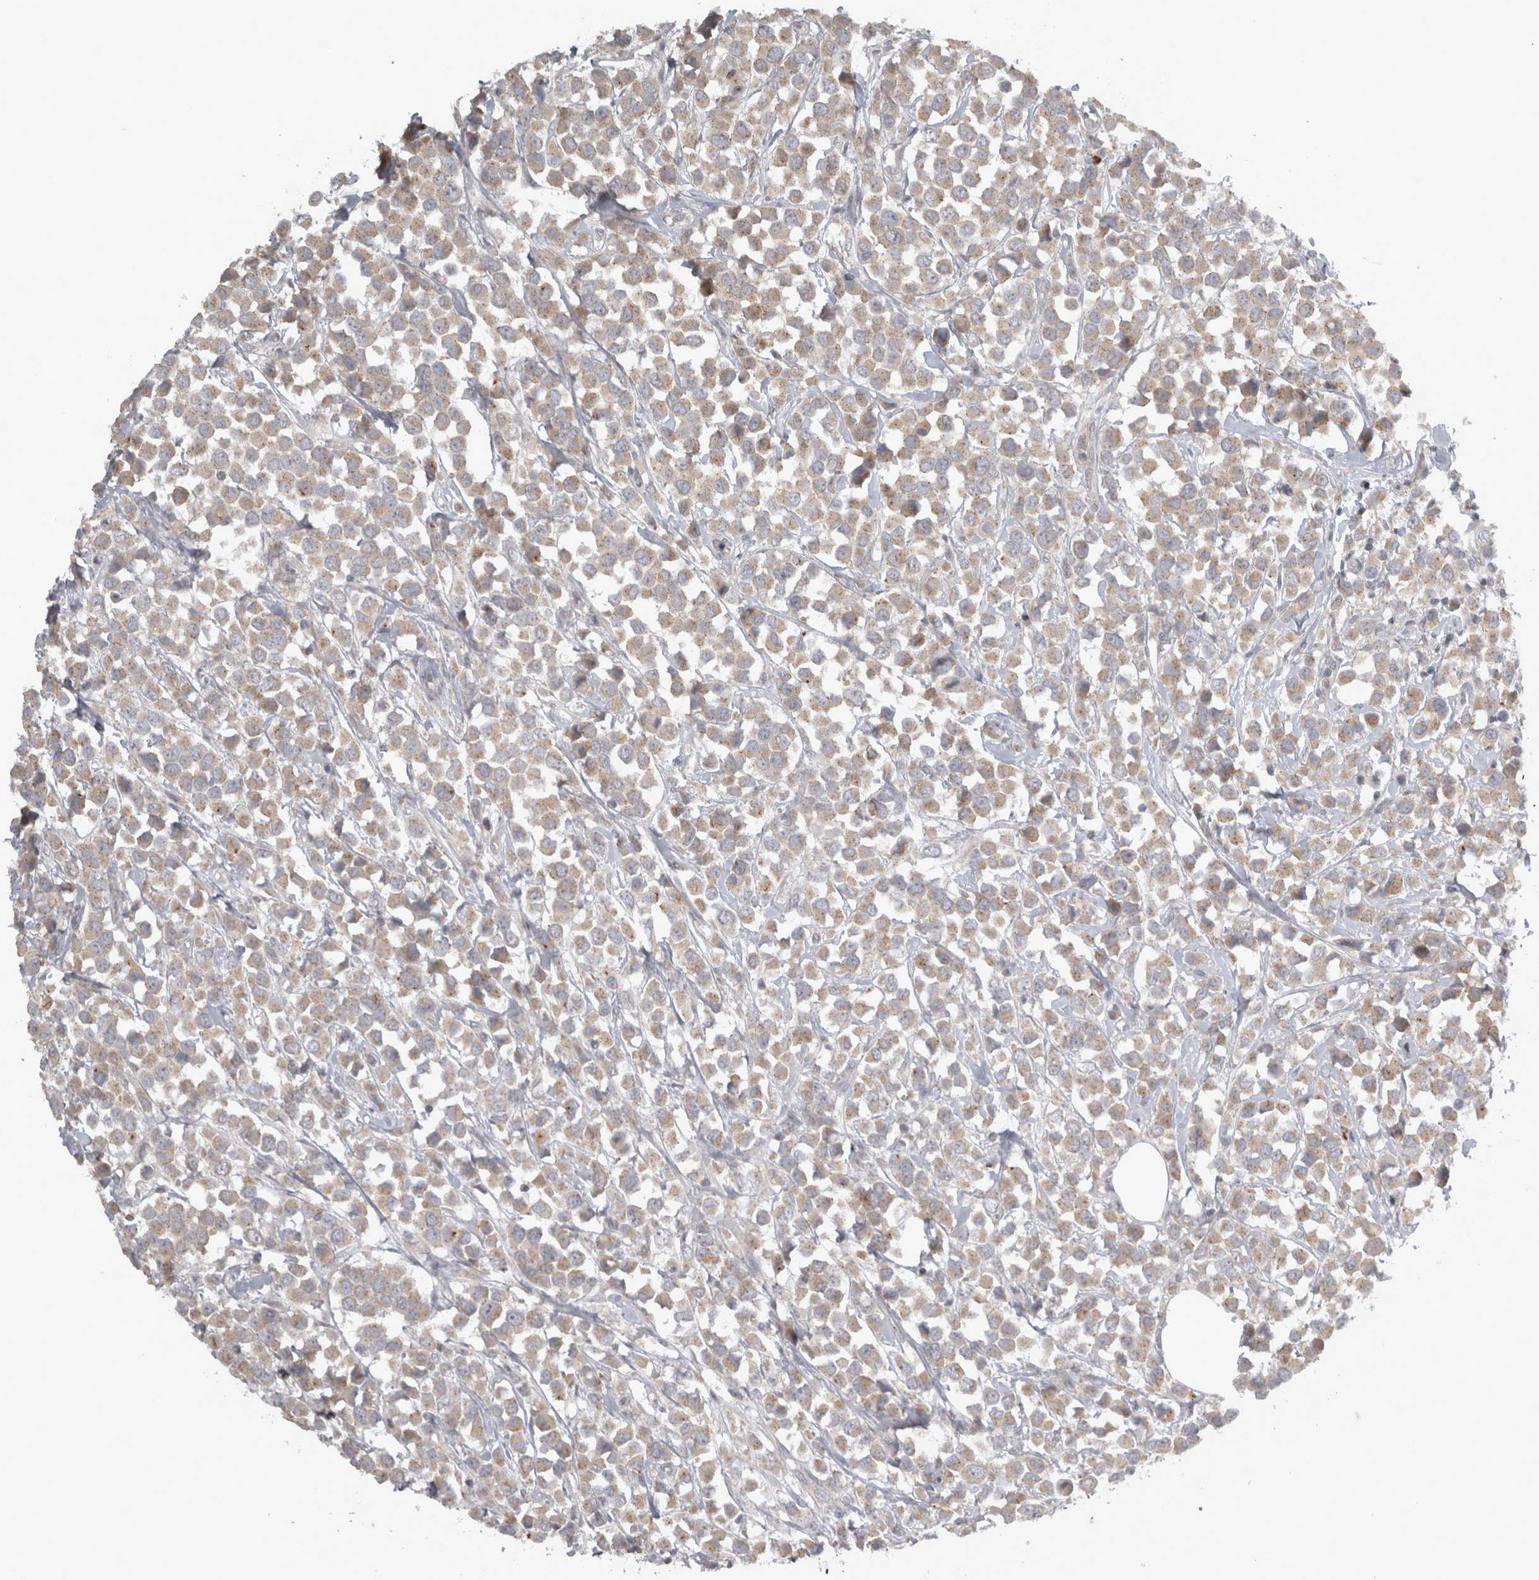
{"staining": {"intensity": "weak", "quantity": ">75%", "location": "cytoplasmic/membranous"}, "tissue": "breast cancer", "cell_type": "Tumor cells", "image_type": "cancer", "snomed": [{"axis": "morphology", "description": "Duct carcinoma"}, {"axis": "topography", "description": "Breast"}], "caption": "This micrograph exhibits immunohistochemistry (IHC) staining of human breast cancer (infiltrating ductal carcinoma), with low weak cytoplasmic/membranous positivity in about >75% of tumor cells.", "gene": "SLCO5A1", "patient": {"sex": "female", "age": 61}}